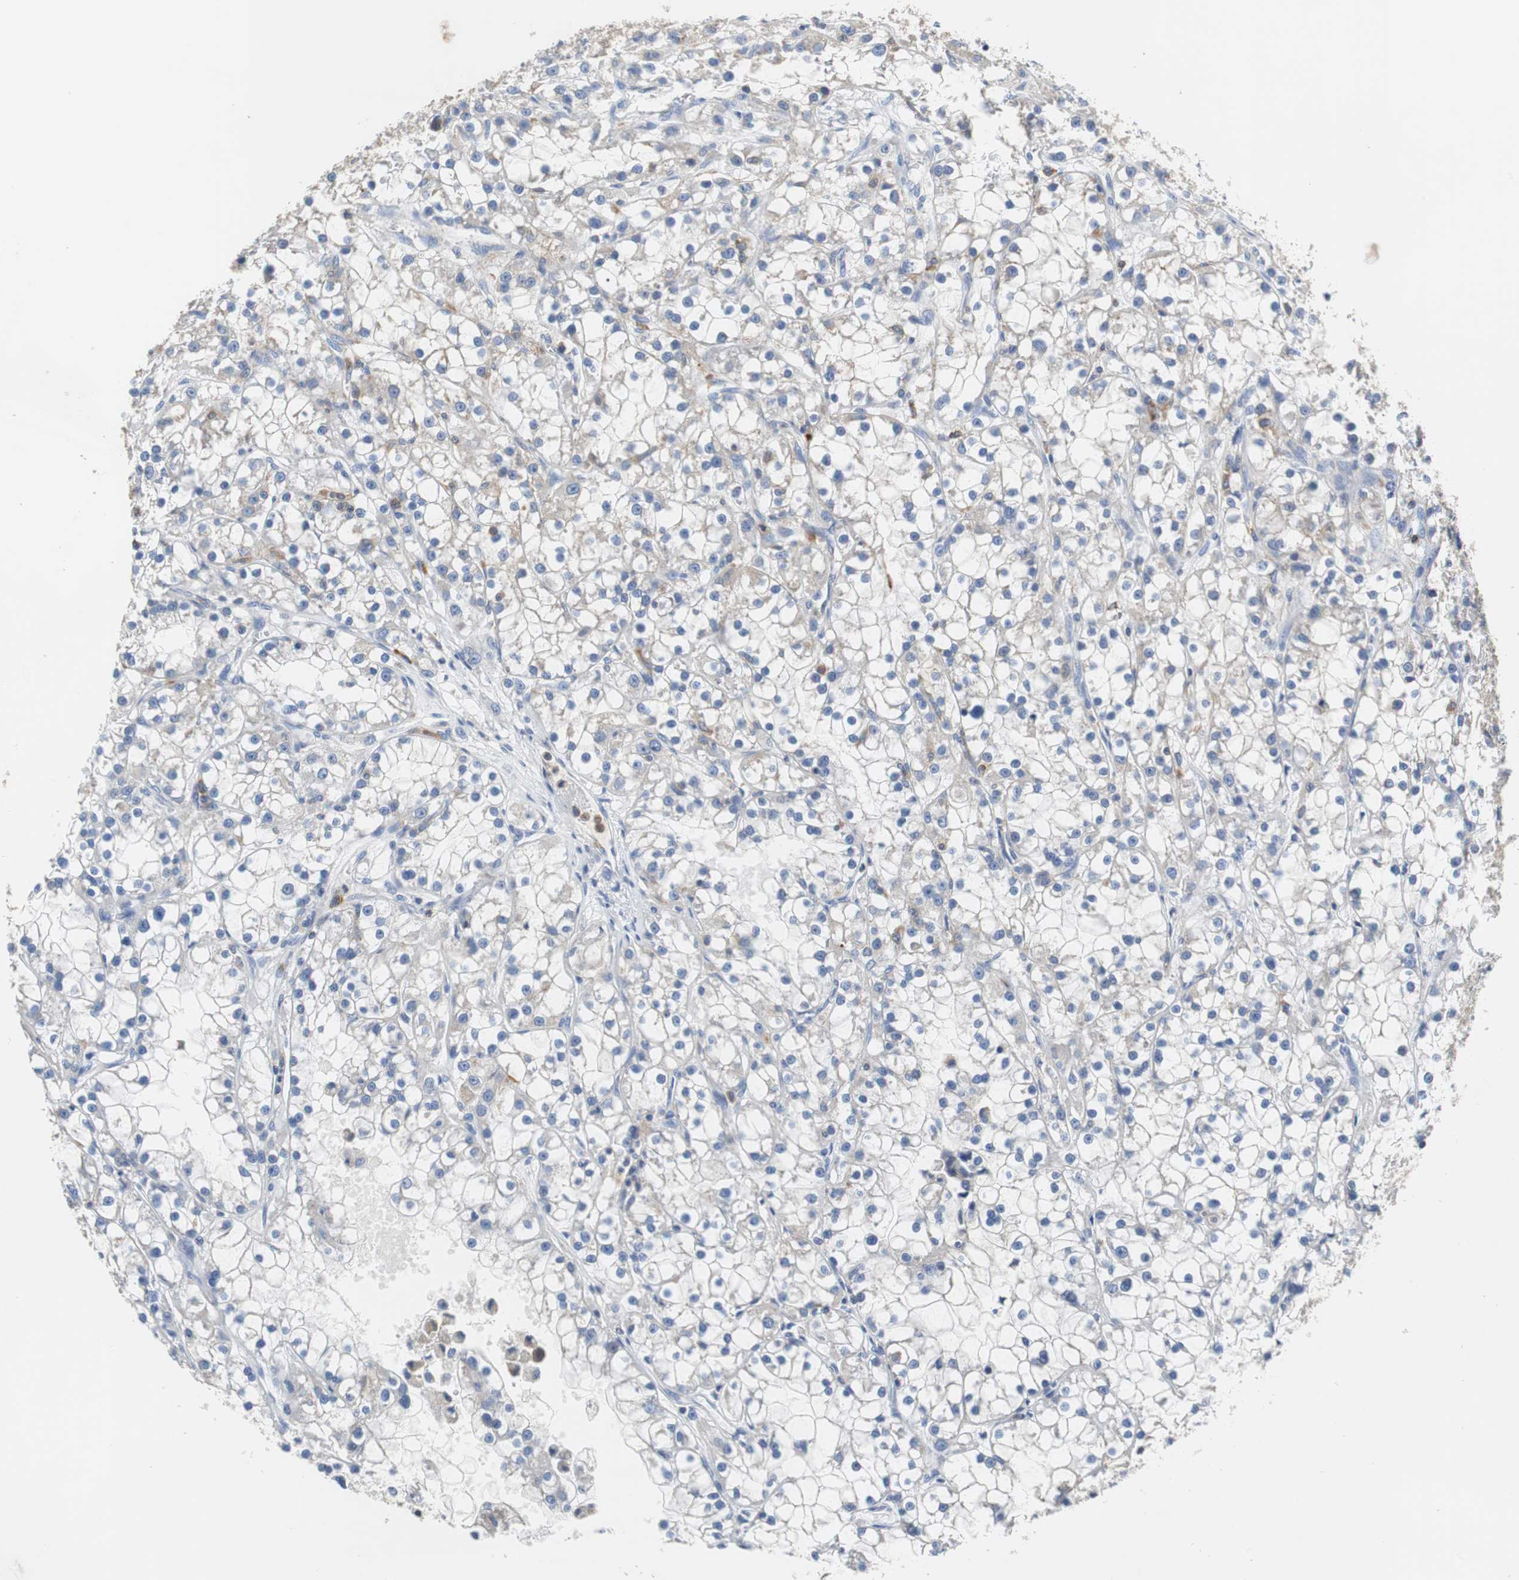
{"staining": {"intensity": "negative", "quantity": "none", "location": "none"}, "tissue": "renal cancer", "cell_type": "Tumor cells", "image_type": "cancer", "snomed": [{"axis": "morphology", "description": "Adenocarcinoma, NOS"}, {"axis": "topography", "description": "Kidney"}], "caption": "Immunohistochemical staining of human renal adenocarcinoma demonstrates no significant expression in tumor cells.", "gene": "VAMP8", "patient": {"sex": "female", "age": 52}}